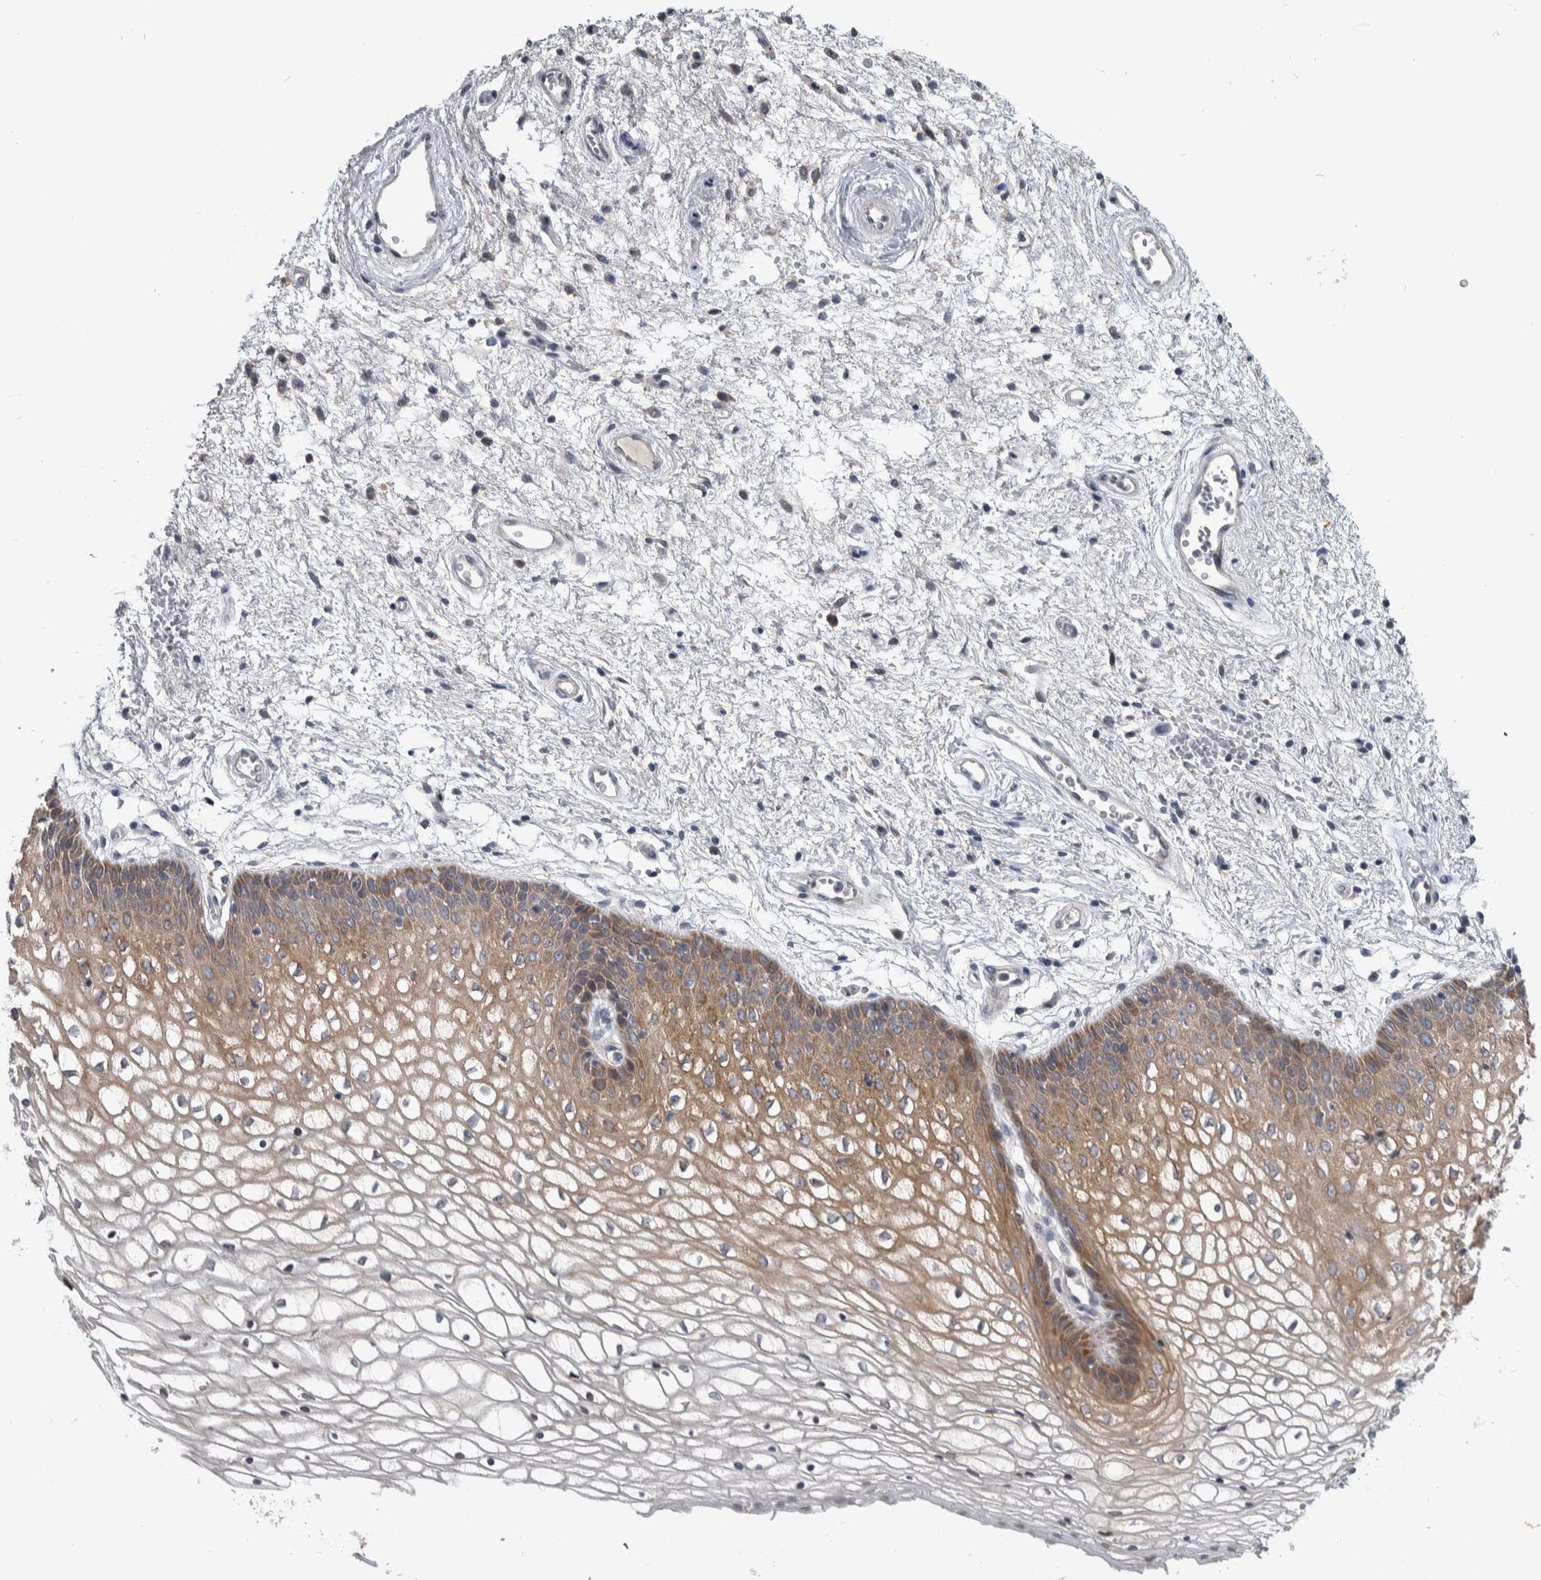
{"staining": {"intensity": "moderate", "quantity": "25%-75%", "location": "cytoplasmic/membranous"}, "tissue": "vagina", "cell_type": "Squamous epithelial cells", "image_type": "normal", "snomed": [{"axis": "morphology", "description": "Normal tissue, NOS"}, {"axis": "topography", "description": "Vagina"}], "caption": "Protein staining demonstrates moderate cytoplasmic/membranous staining in about 25%-75% of squamous epithelial cells in unremarkable vagina.", "gene": "FAM83G", "patient": {"sex": "female", "age": 34}}